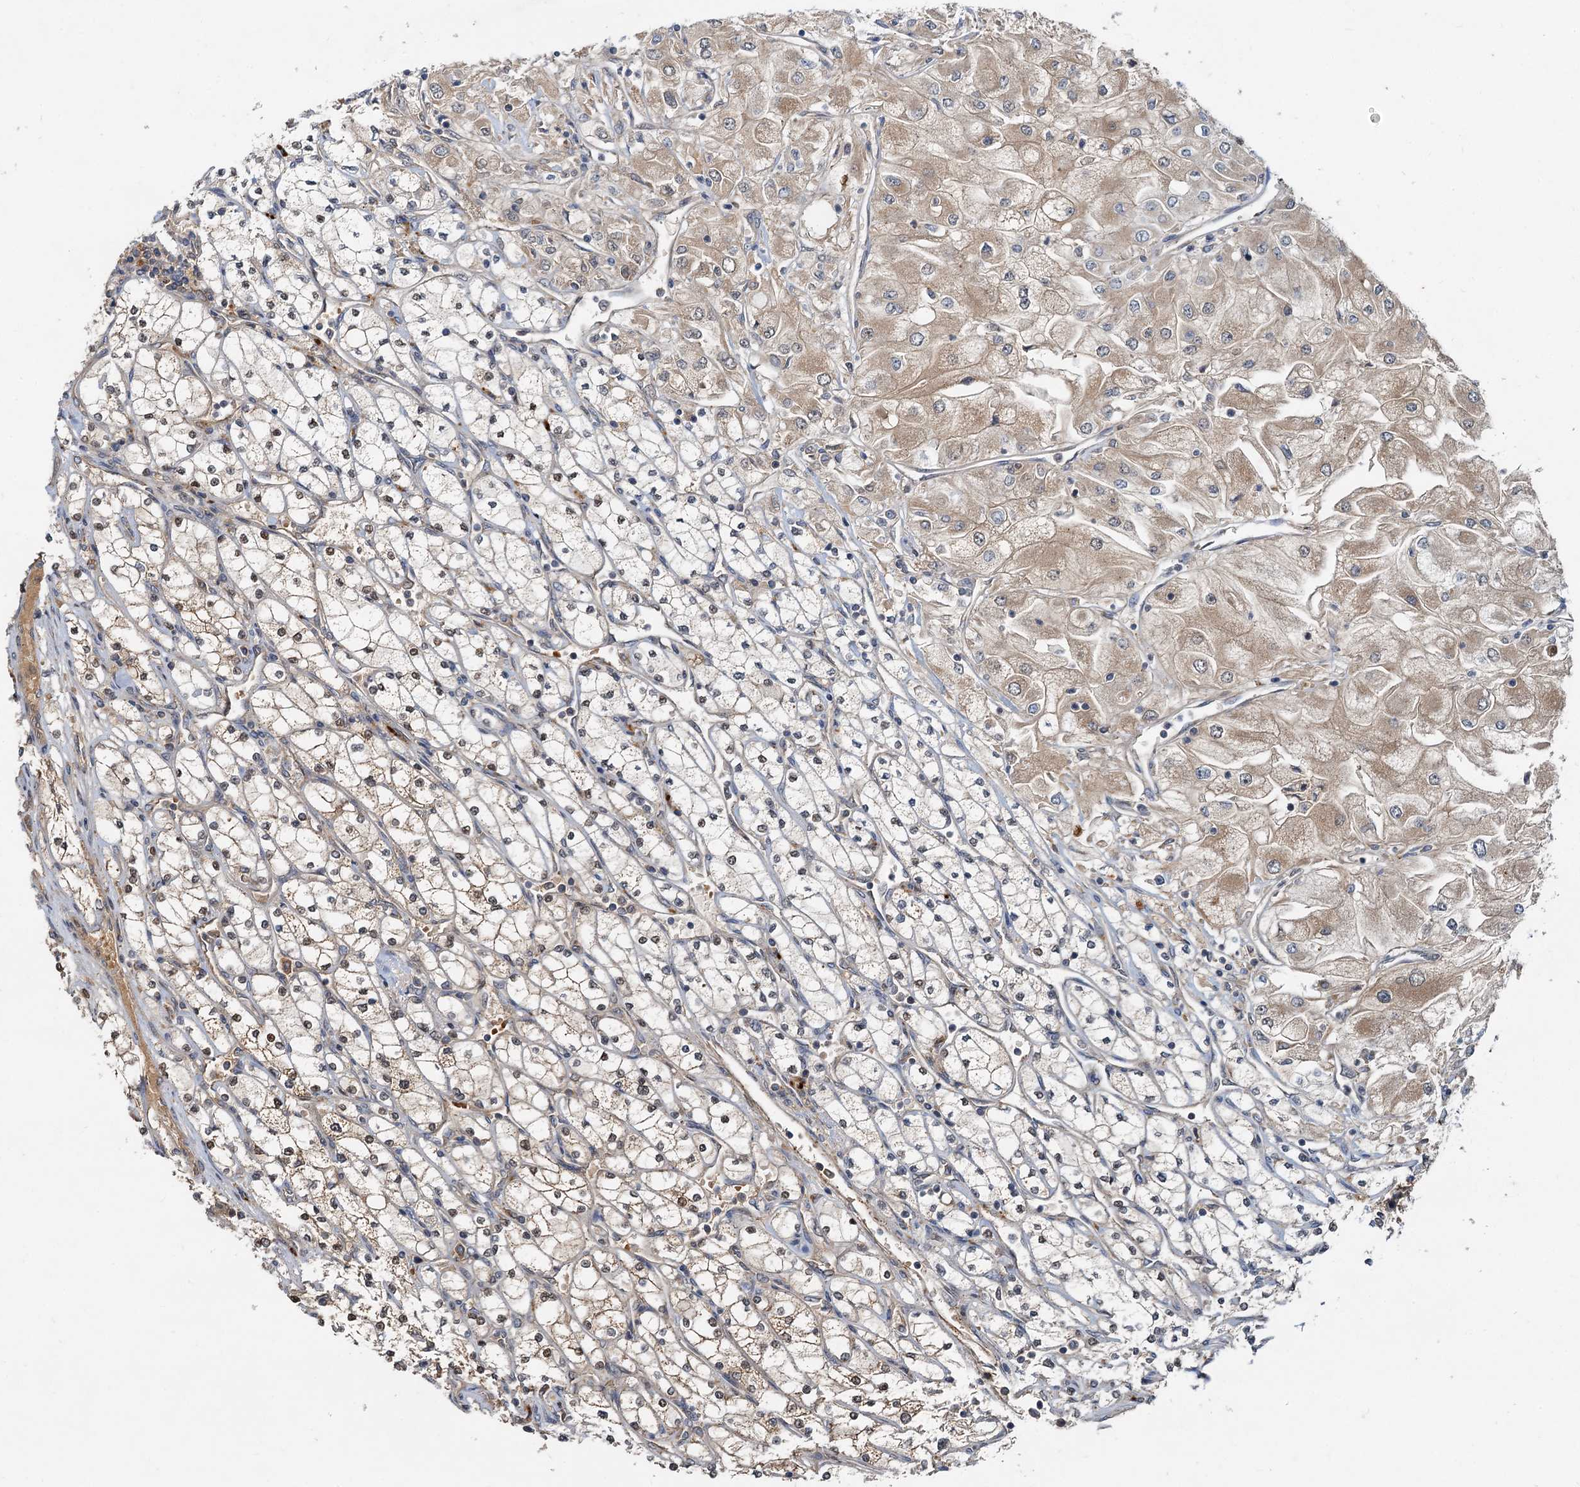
{"staining": {"intensity": "moderate", "quantity": "25%-75%", "location": "cytoplasmic/membranous"}, "tissue": "renal cancer", "cell_type": "Tumor cells", "image_type": "cancer", "snomed": [{"axis": "morphology", "description": "Adenocarcinoma, NOS"}, {"axis": "topography", "description": "Kidney"}], "caption": "Renal adenocarcinoma stained with DAB (3,3'-diaminobenzidine) immunohistochemistry (IHC) exhibits medium levels of moderate cytoplasmic/membranous staining in approximately 25%-75% of tumor cells.", "gene": "CEP68", "patient": {"sex": "male", "age": 80}}